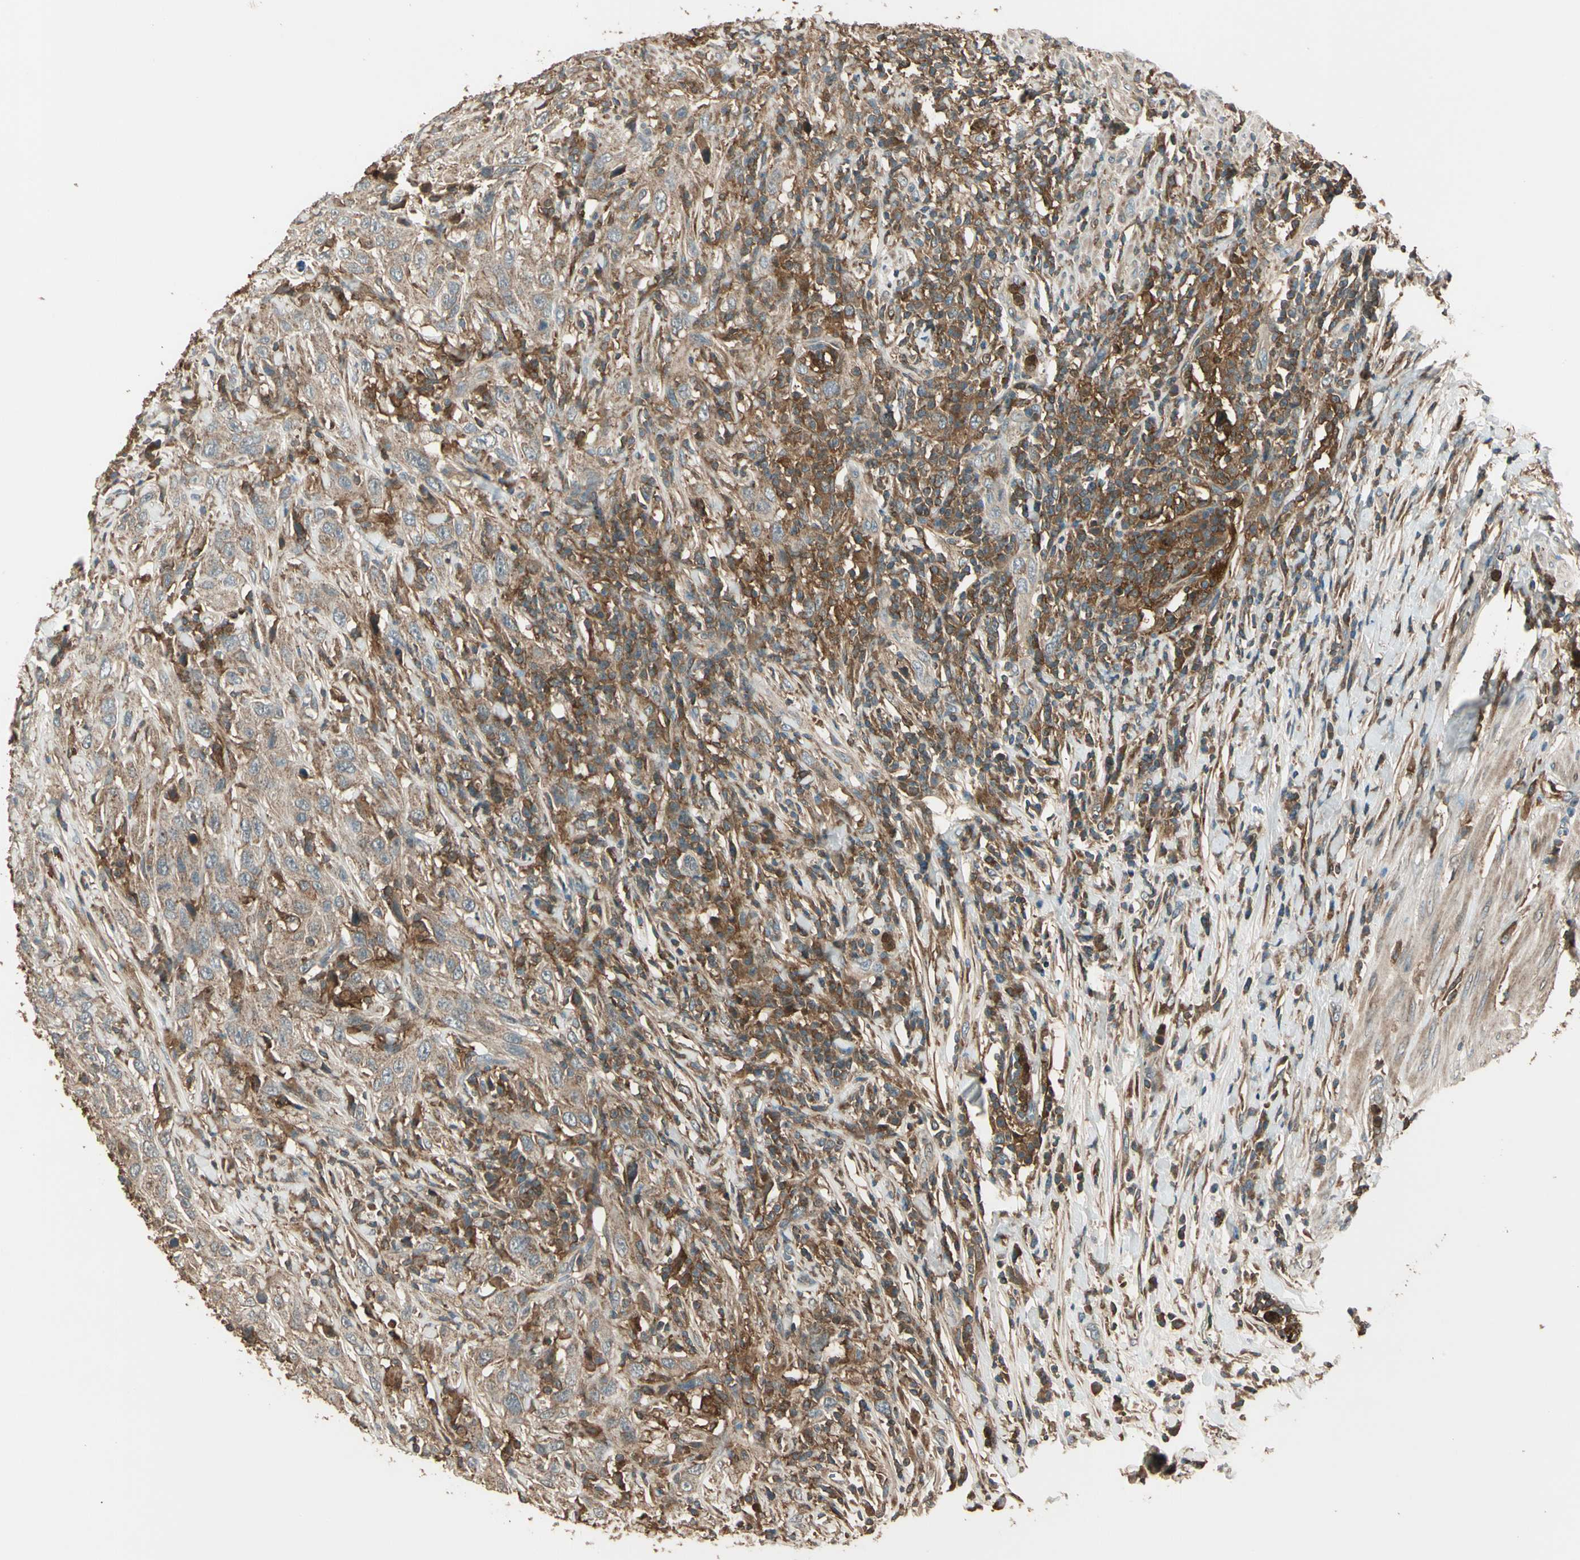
{"staining": {"intensity": "weak", "quantity": ">75%", "location": "cytoplasmic/membranous"}, "tissue": "urothelial cancer", "cell_type": "Tumor cells", "image_type": "cancer", "snomed": [{"axis": "morphology", "description": "Urothelial carcinoma, High grade"}, {"axis": "topography", "description": "Urinary bladder"}], "caption": "Immunohistochemistry of human high-grade urothelial carcinoma exhibits low levels of weak cytoplasmic/membranous expression in approximately >75% of tumor cells.", "gene": "STX11", "patient": {"sex": "male", "age": 61}}